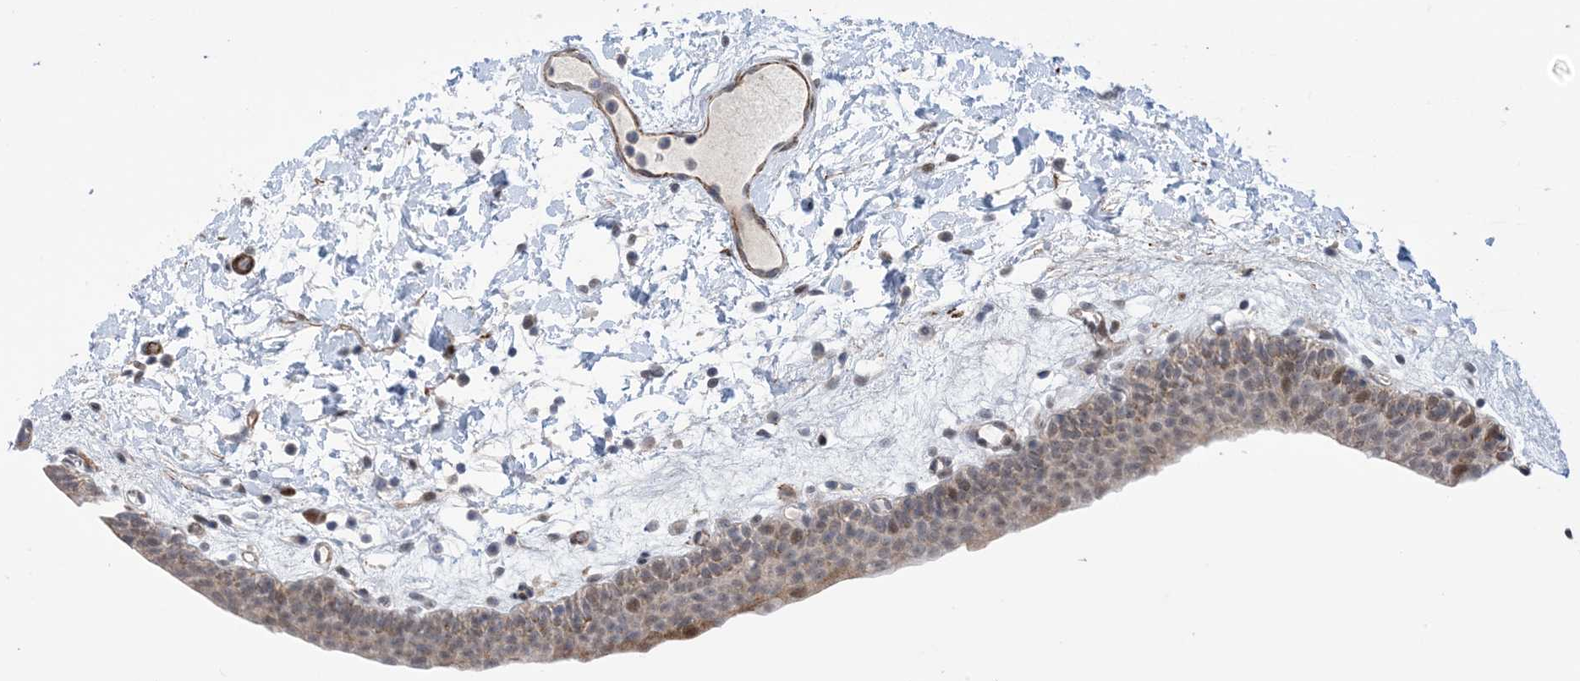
{"staining": {"intensity": "moderate", "quantity": "<25%", "location": "cytoplasmic/membranous,nuclear"}, "tissue": "urinary bladder", "cell_type": "Urothelial cells", "image_type": "normal", "snomed": [{"axis": "morphology", "description": "Normal tissue, NOS"}, {"axis": "topography", "description": "Urinary bladder"}], "caption": "Immunohistochemical staining of normal human urinary bladder exhibits low levels of moderate cytoplasmic/membranous,nuclear staining in about <25% of urothelial cells.", "gene": "ZNF8", "patient": {"sex": "male", "age": 83}}